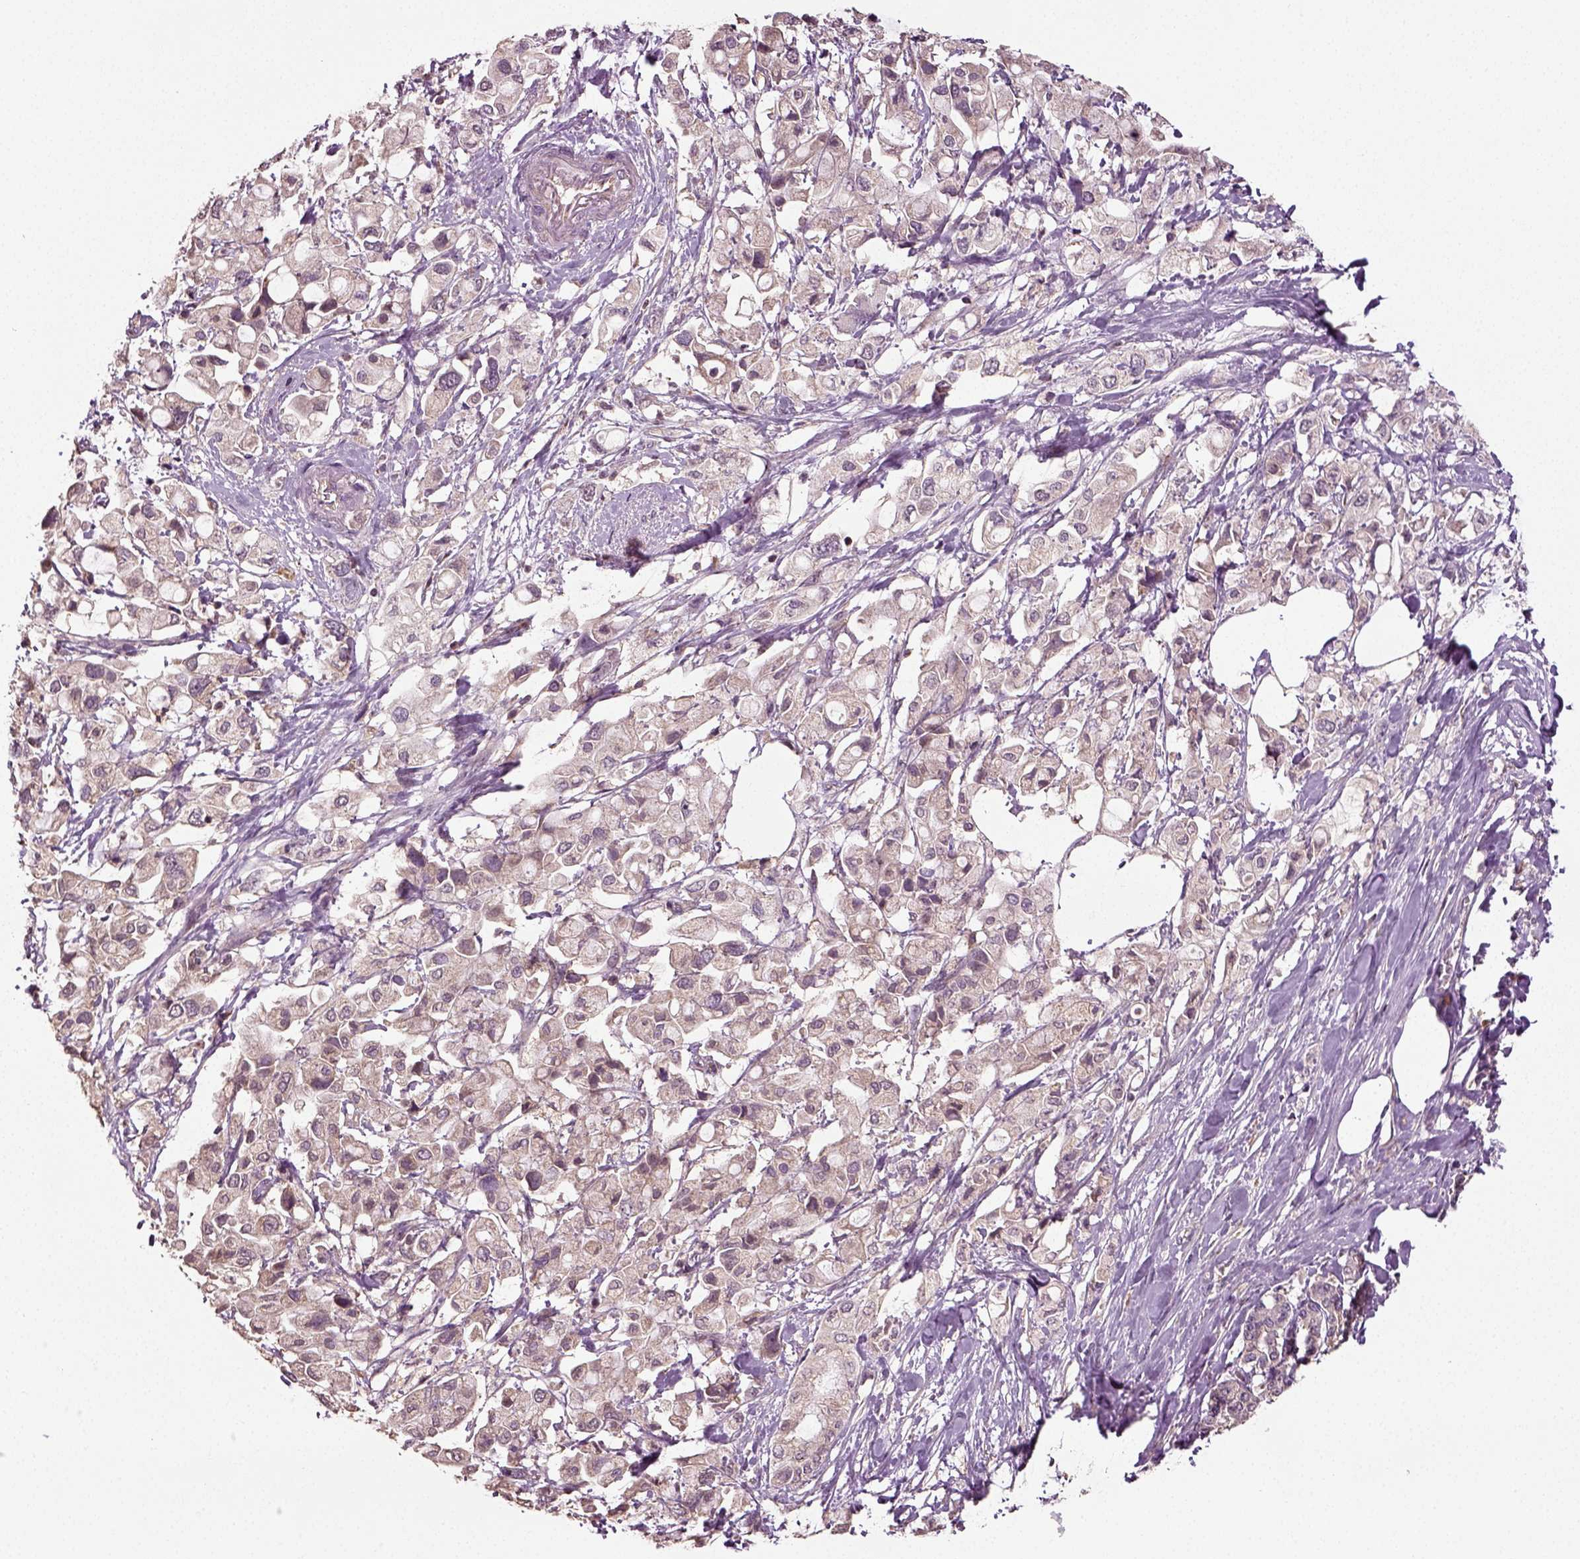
{"staining": {"intensity": "negative", "quantity": "none", "location": "none"}, "tissue": "pancreatic cancer", "cell_type": "Tumor cells", "image_type": "cancer", "snomed": [{"axis": "morphology", "description": "Adenocarcinoma, NOS"}, {"axis": "topography", "description": "Pancreas"}], "caption": "Pancreatic adenocarcinoma was stained to show a protein in brown. There is no significant expression in tumor cells. (DAB (3,3'-diaminobenzidine) IHC with hematoxylin counter stain).", "gene": "ERV3-1", "patient": {"sex": "female", "age": 56}}